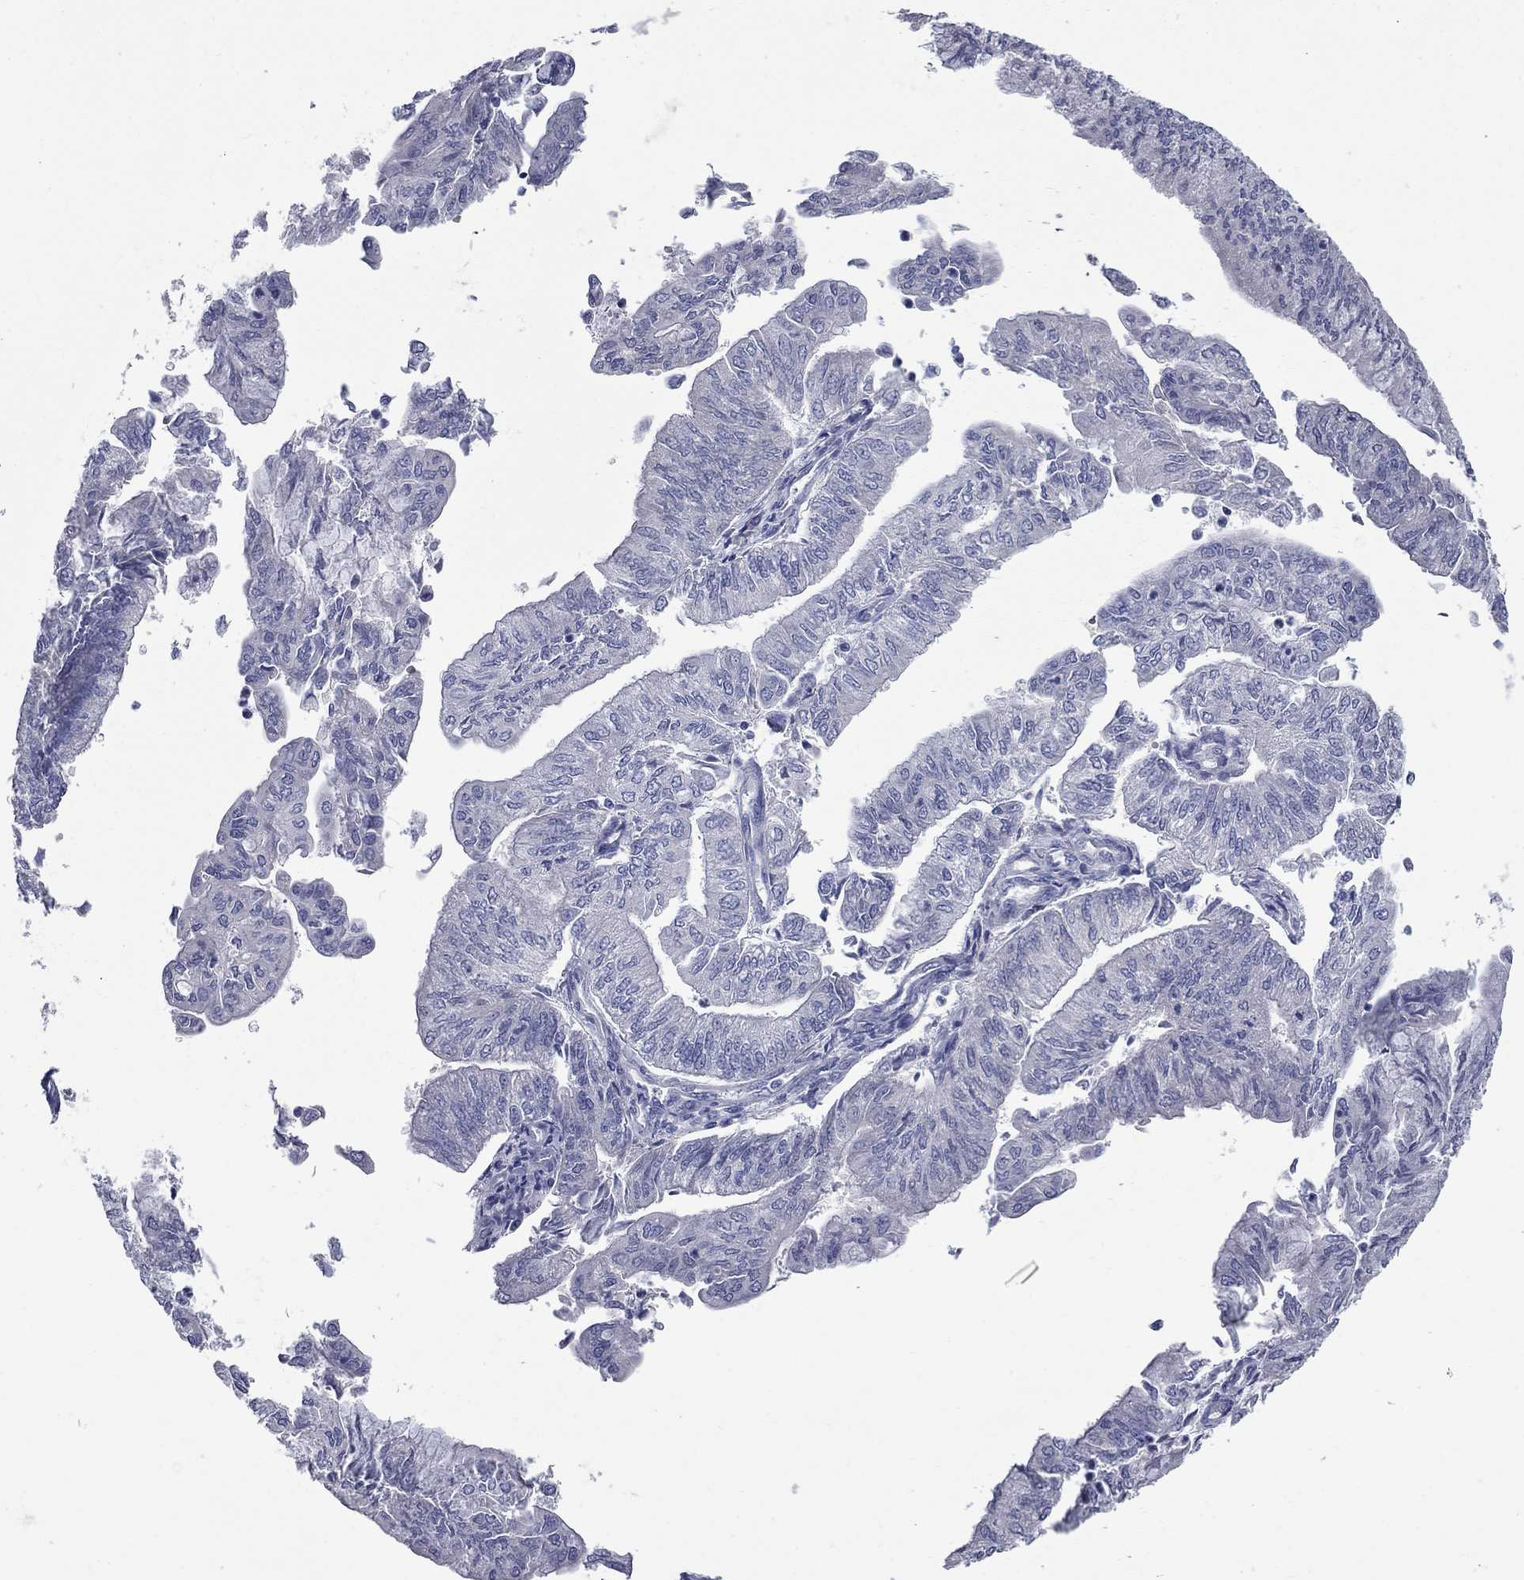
{"staining": {"intensity": "negative", "quantity": "none", "location": "none"}, "tissue": "endometrial cancer", "cell_type": "Tumor cells", "image_type": "cancer", "snomed": [{"axis": "morphology", "description": "Adenocarcinoma, NOS"}, {"axis": "topography", "description": "Endometrium"}], "caption": "There is no significant expression in tumor cells of endometrial adenocarcinoma.", "gene": "UNC119B", "patient": {"sex": "female", "age": 59}}